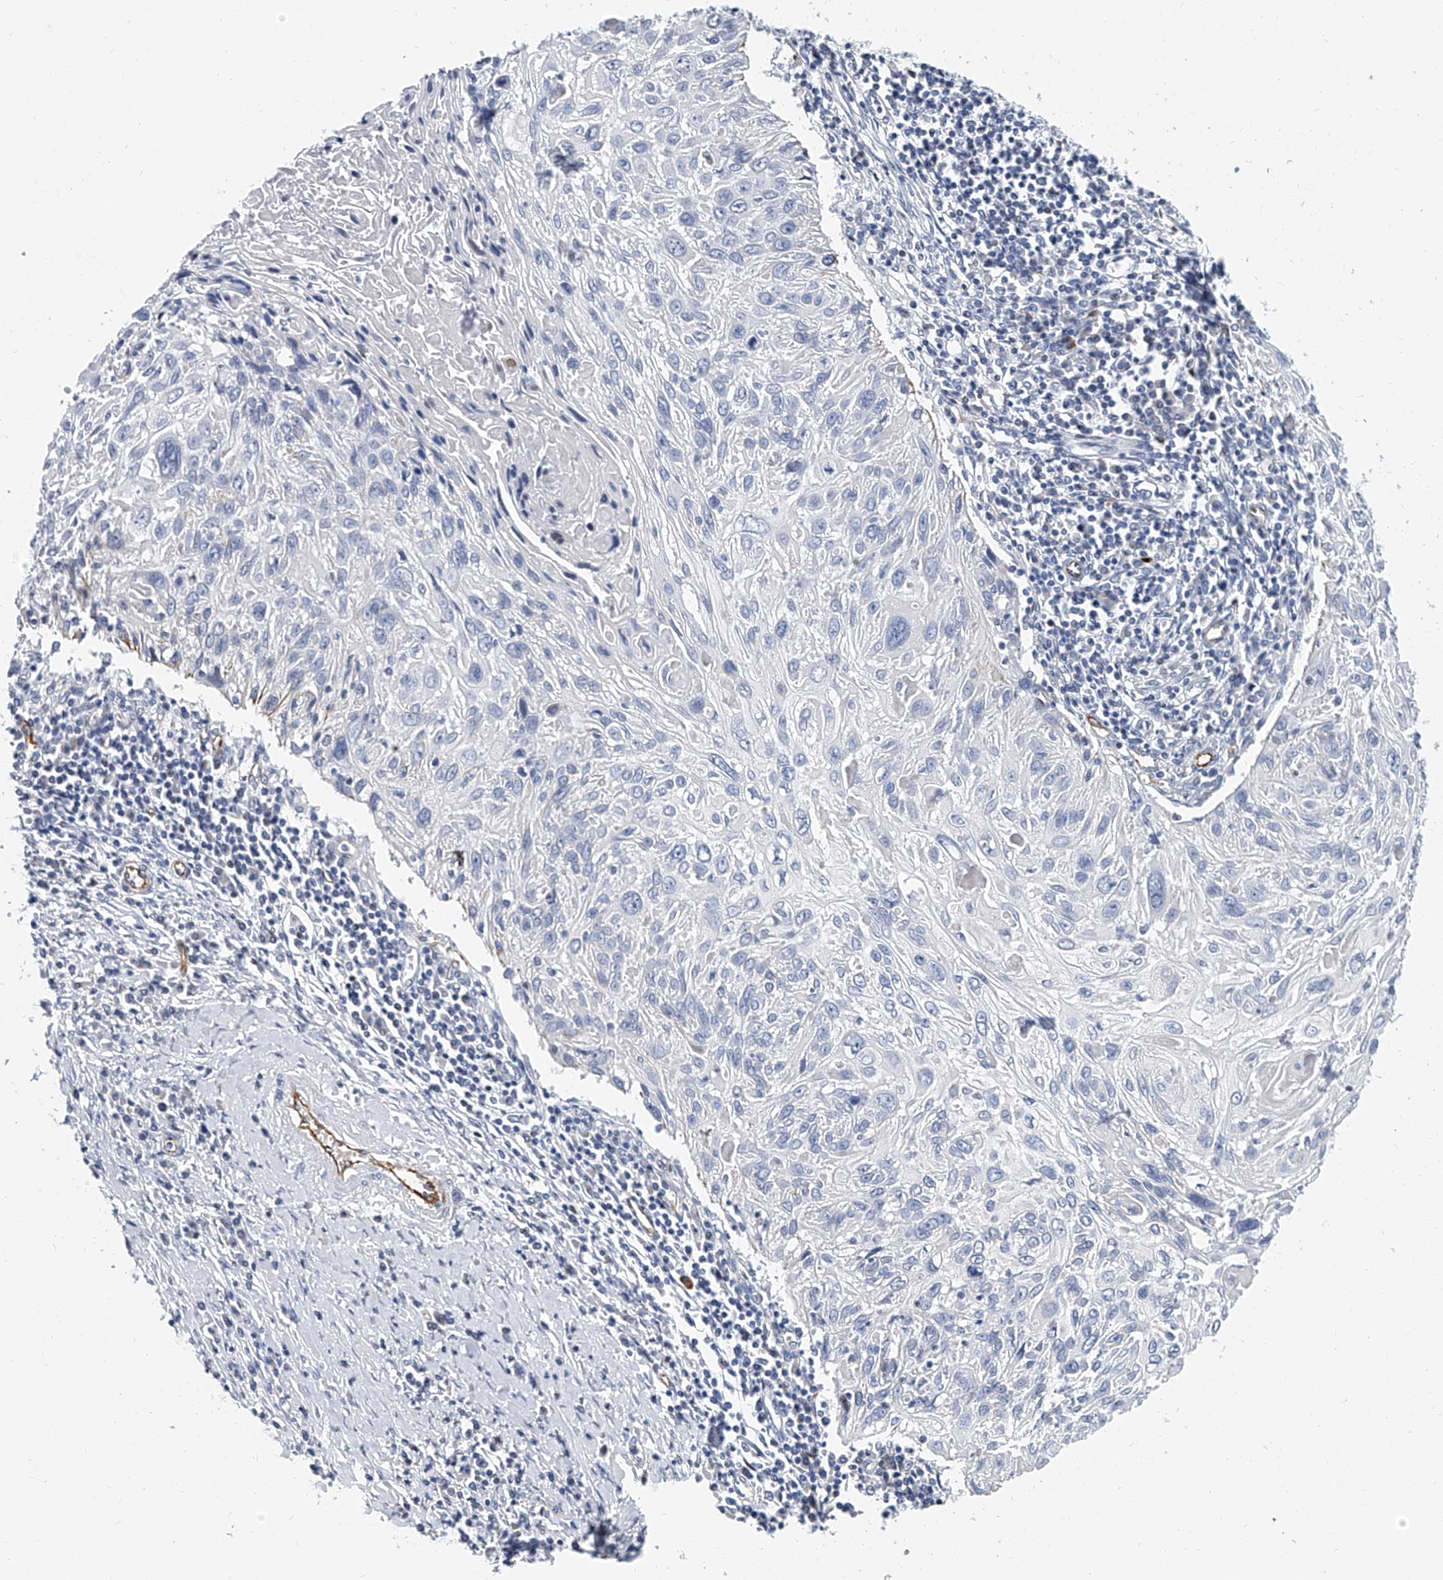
{"staining": {"intensity": "negative", "quantity": "none", "location": "none"}, "tissue": "cervical cancer", "cell_type": "Tumor cells", "image_type": "cancer", "snomed": [{"axis": "morphology", "description": "Squamous cell carcinoma, NOS"}, {"axis": "topography", "description": "Cervix"}], "caption": "Tumor cells show no significant staining in squamous cell carcinoma (cervical).", "gene": "KIRREL1", "patient": {"sex": "female", "age": 51}}